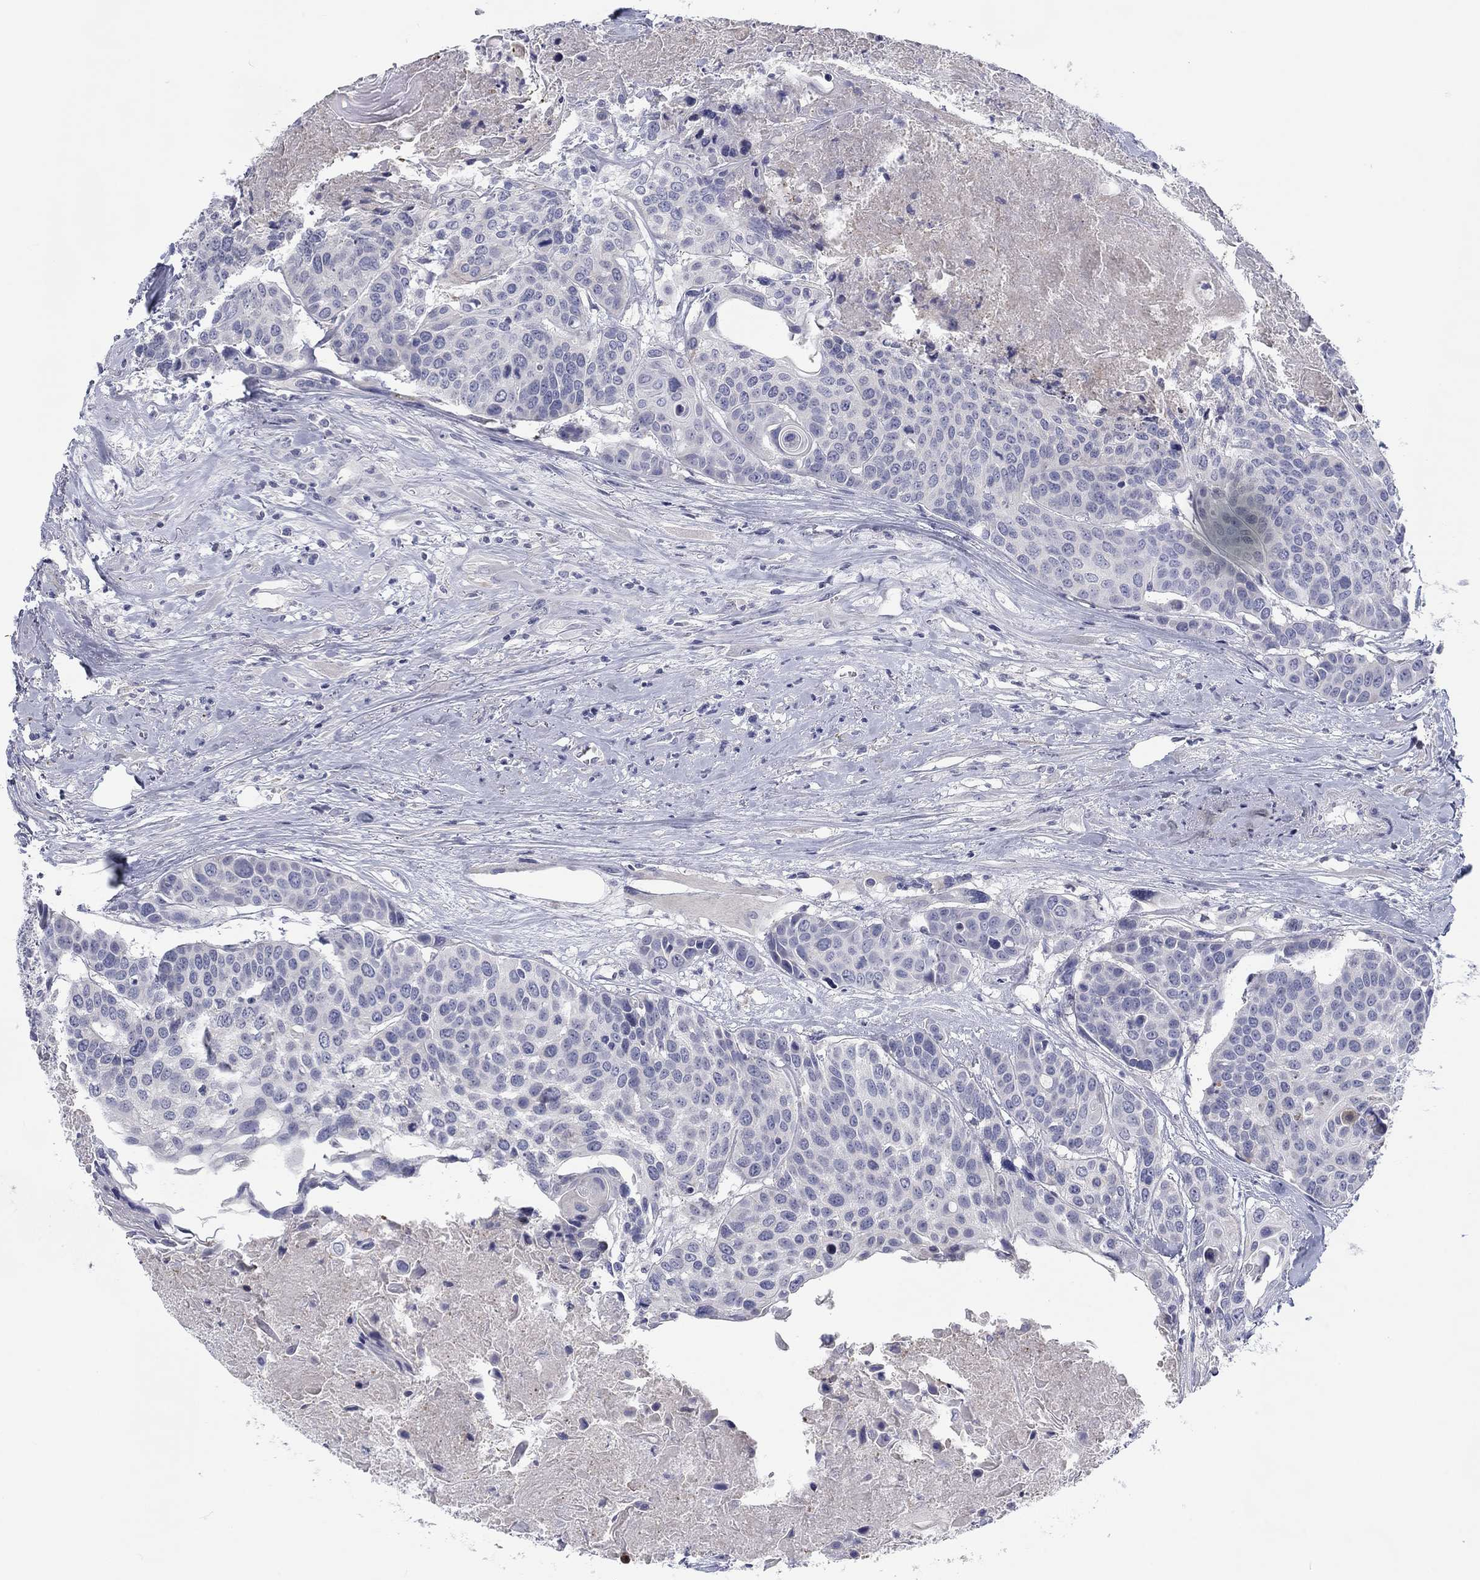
{"staining": {"intensity": "negative", "quantity": "none", "location": "none"}, "tissue": "head and neck cancer", "cell_type": "Tumor cells", "image_type": "cancer", "snomed": [{"axis": "morphology", "description": "Squamous cell carcinoma, NOS"}, {"axis": "topography", "description": "Oral tissue"}, {"axis": "topography", "description": "Head-Neck"}], "caption": "IHC micrograph of neoplastic tissue: squamous cell carcinoma (head and neck) stained with DAB (3,3'-diaminobenzidine) reveals no significant protein expression in tumor cells.", "gene": "CALB1", "patient": {"sex": "male", "age": 56}}